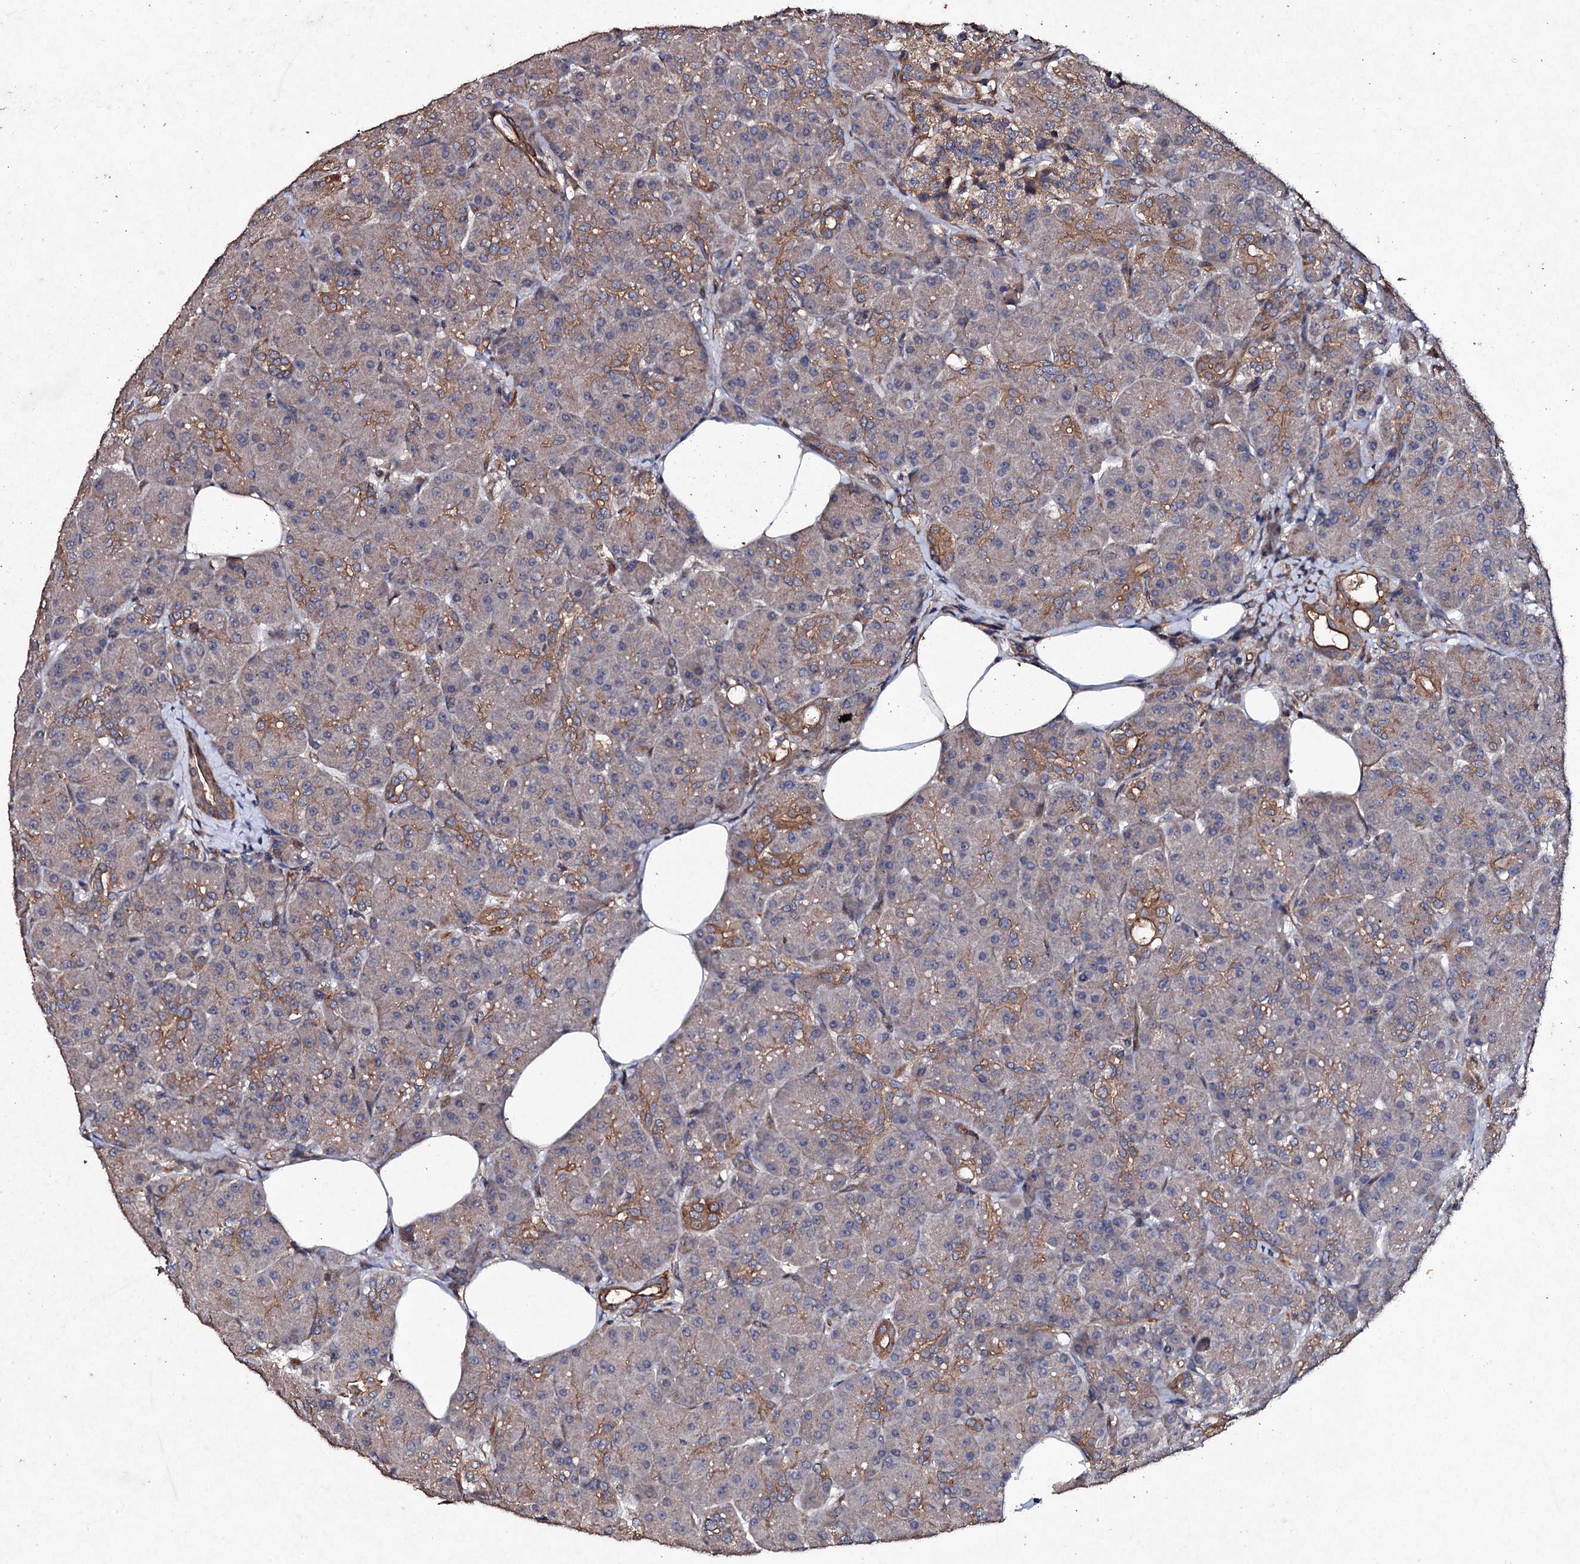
{"staining": {"intensity": "moderate", "quantity": "25%-75%", "location": "cytoplasmic/membranous"}, "tissue": "pancreas", "cell_type": "Exocrine glandular cells", "image_type": "normal", "snomed": [{"axis": "morphology", "description": "Normal tissue, NOS"}, {"axis": "topography", "description": "Pancreas"}], "caption": "The immunohistochemical stain shows moderate cytoplasmic/membranous positivity in exocrine glandular cells of benign pancreas.", "gene": "MOCOS", "patient": {"sex": "male", "age": 63}}